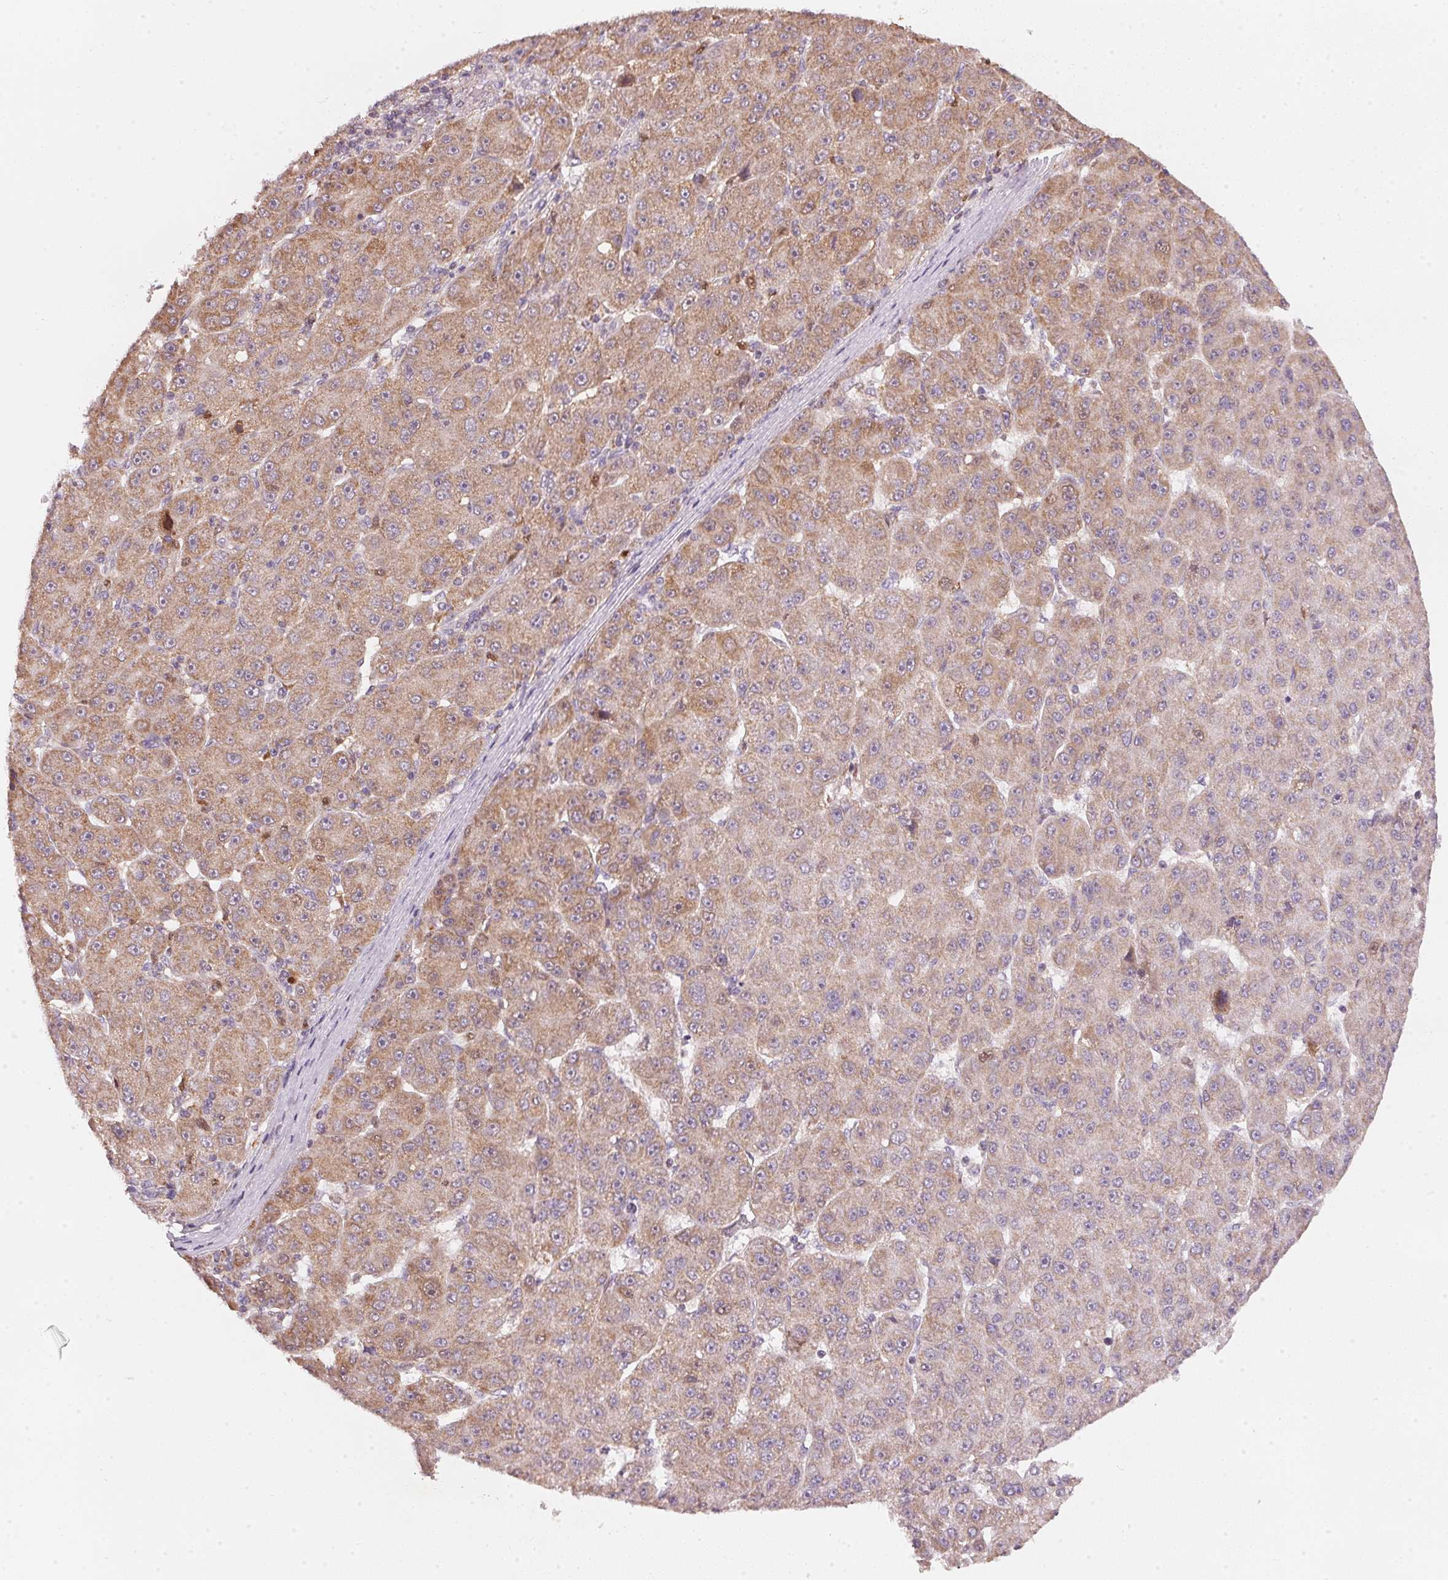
{"staining": {"intensity": "moderate", "quantity": ">75%", "location": "cytoplasmic/membranous"}, "tissue": "liver cancer", "cell_type": "Tumor cells", "image_type": "cancer", "snomed": [{"axis": "morphology", "description": "Carcinoma, Hepatocellular, NOS"}, {"axis": "topography", "description": "Liver"}], "caption": "Immunohistochemical staining of hepatocellular carcinoma (liver) reveals medium levels of moderate cytoplasmic/membranous staining in about >75% of tumor cells. Nuclei are stained in blue.", "gene": "COQ7", "patient": {"sex": "male", "age": 67}}